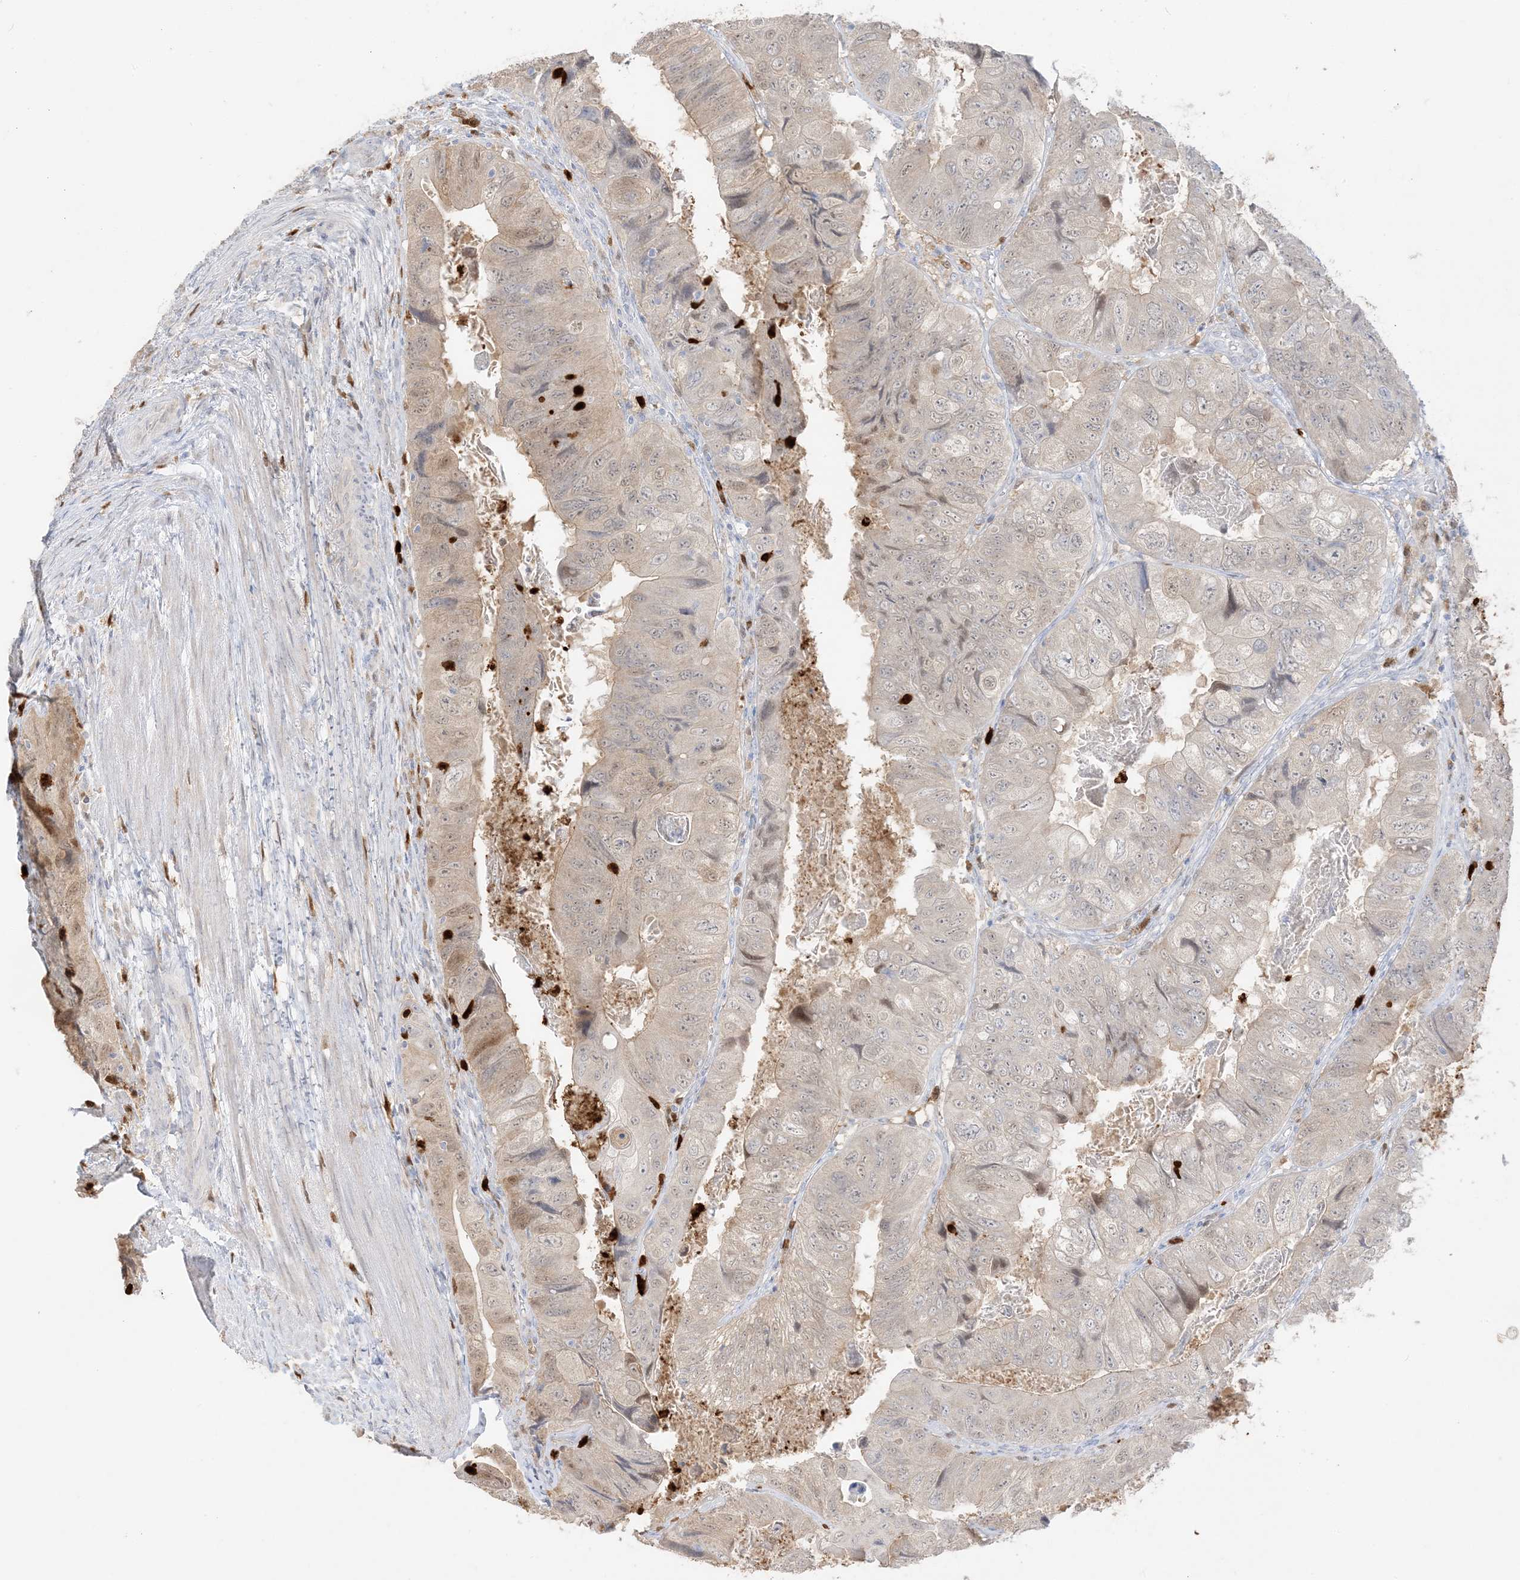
{"staining": {"intensity": "weak", "quantity": "25%-75%", "location": "cytoplasmic/membranous,nuclear"}, "tissue": "colorectal cancer", "cell_type": "Tumor cells", "image_type": "cancer", "snomed": [{"axis": "morphology", "description": "Adenocarcinoma, NOS"}, {"axis": "topography", "description": "Rectum"}], "caption": "This micrograph reveals colorectal adenocarcinoma stained with IHC to label a protein in brown. The cytoplasmic/membranous and nuclear of tumor cells show weak positivity for the protein. Nuclei are counter-stained blue.", "gene": "GCA", "patient": {"sex": "male", "age": 63}}